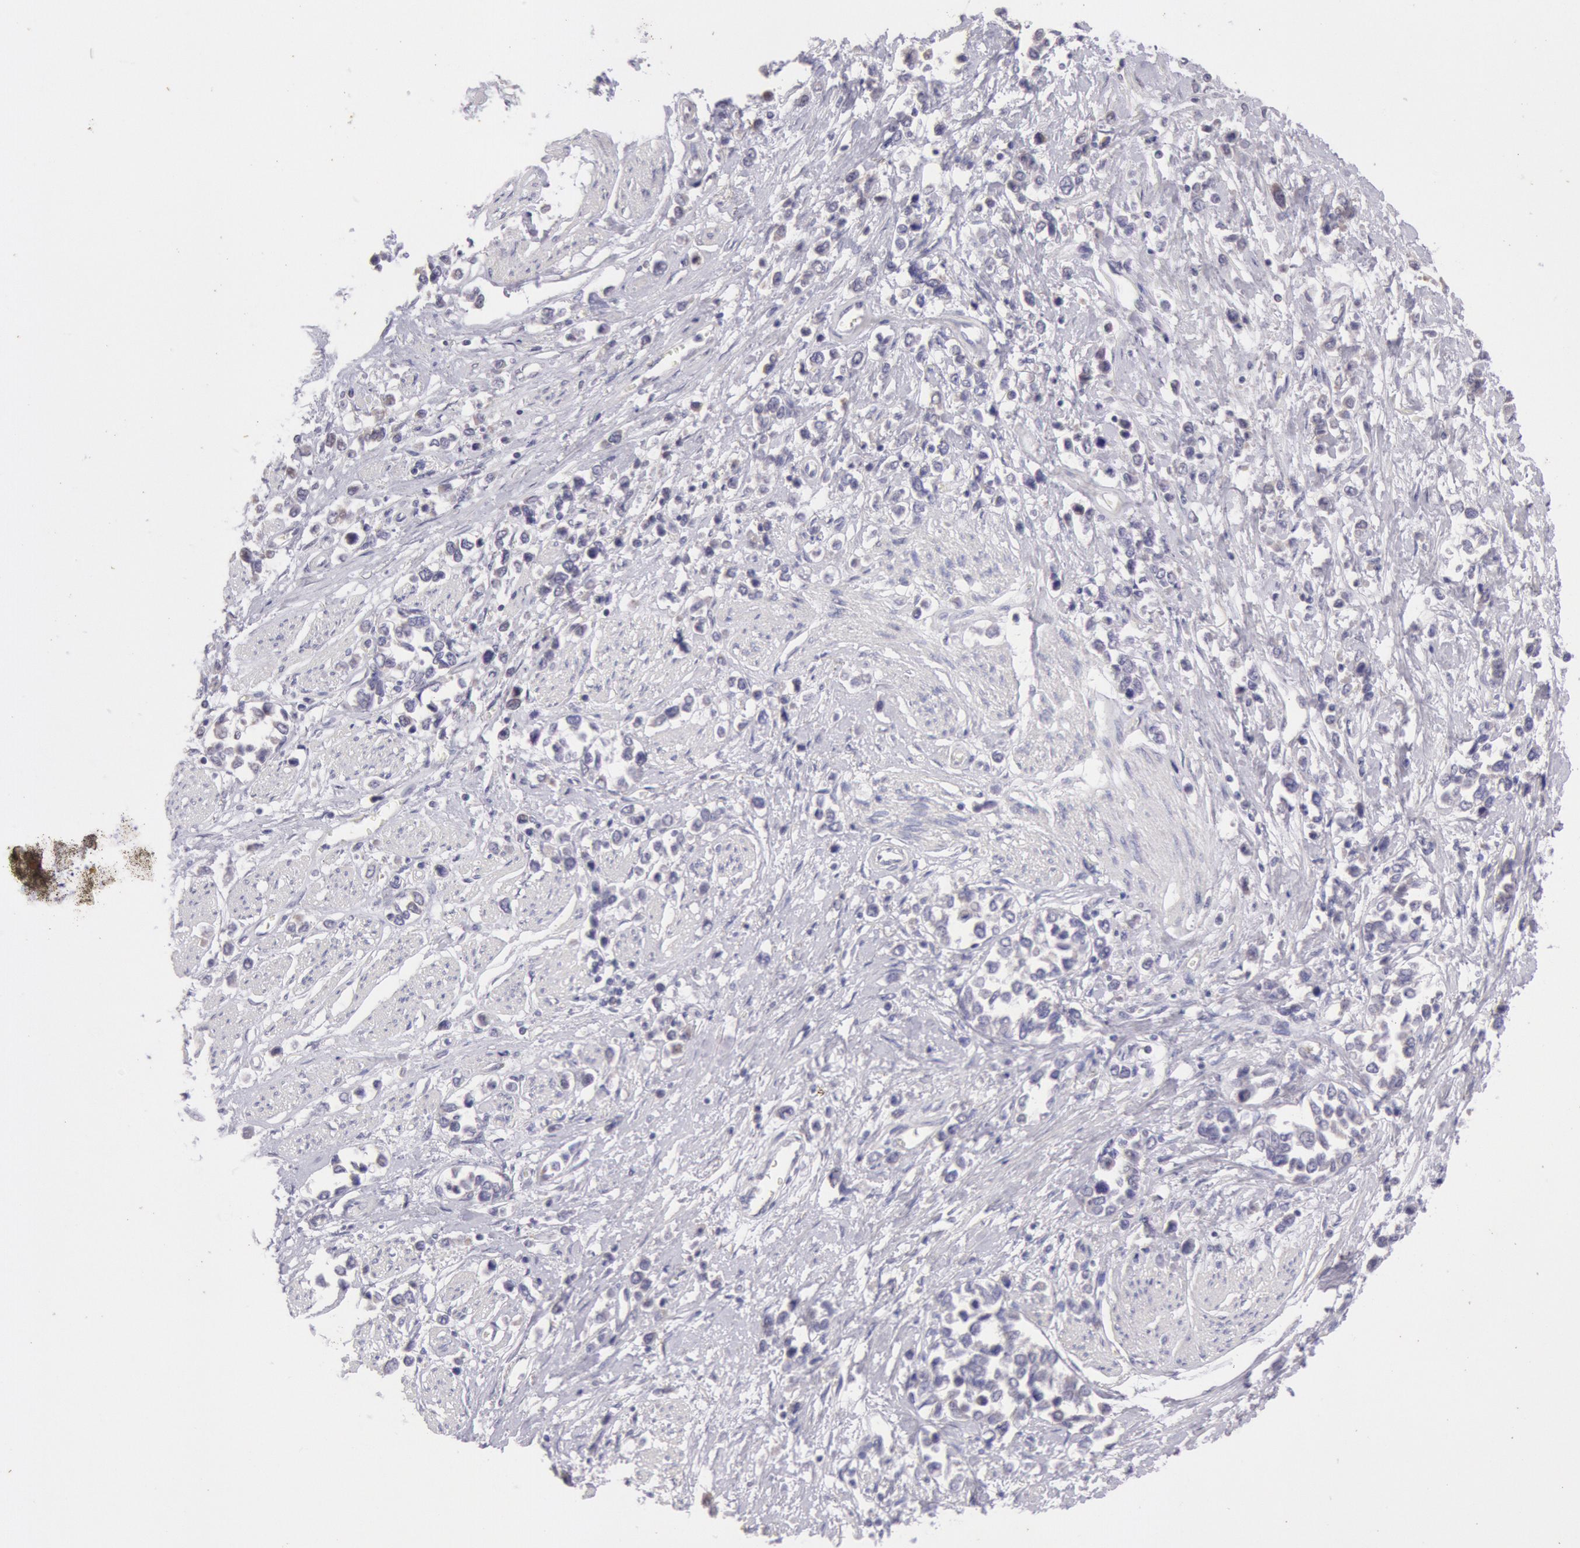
{"staining": {"intensity": "weak", "quantity": "25%-75%", "location": "cytoplasmic/membranous"}, "tissue": "stomach cancer", "cell_type": "Tumor cells", "image_type": "cancer", "snomed": [{"axis": "morphology", "description": "Adenocarcinoma, NOS"}, {"axis": "topography", "description": "Stomach, upper"}], "caption": "This image shows IHC staining of human stomach cancer (adenocarcinoma), with low weak cytoplasmic/membranous positivity in about 25%-75% of tumor cells.", "gene": "FRMD6", "patient": {"sex": "male", "age": 76}}